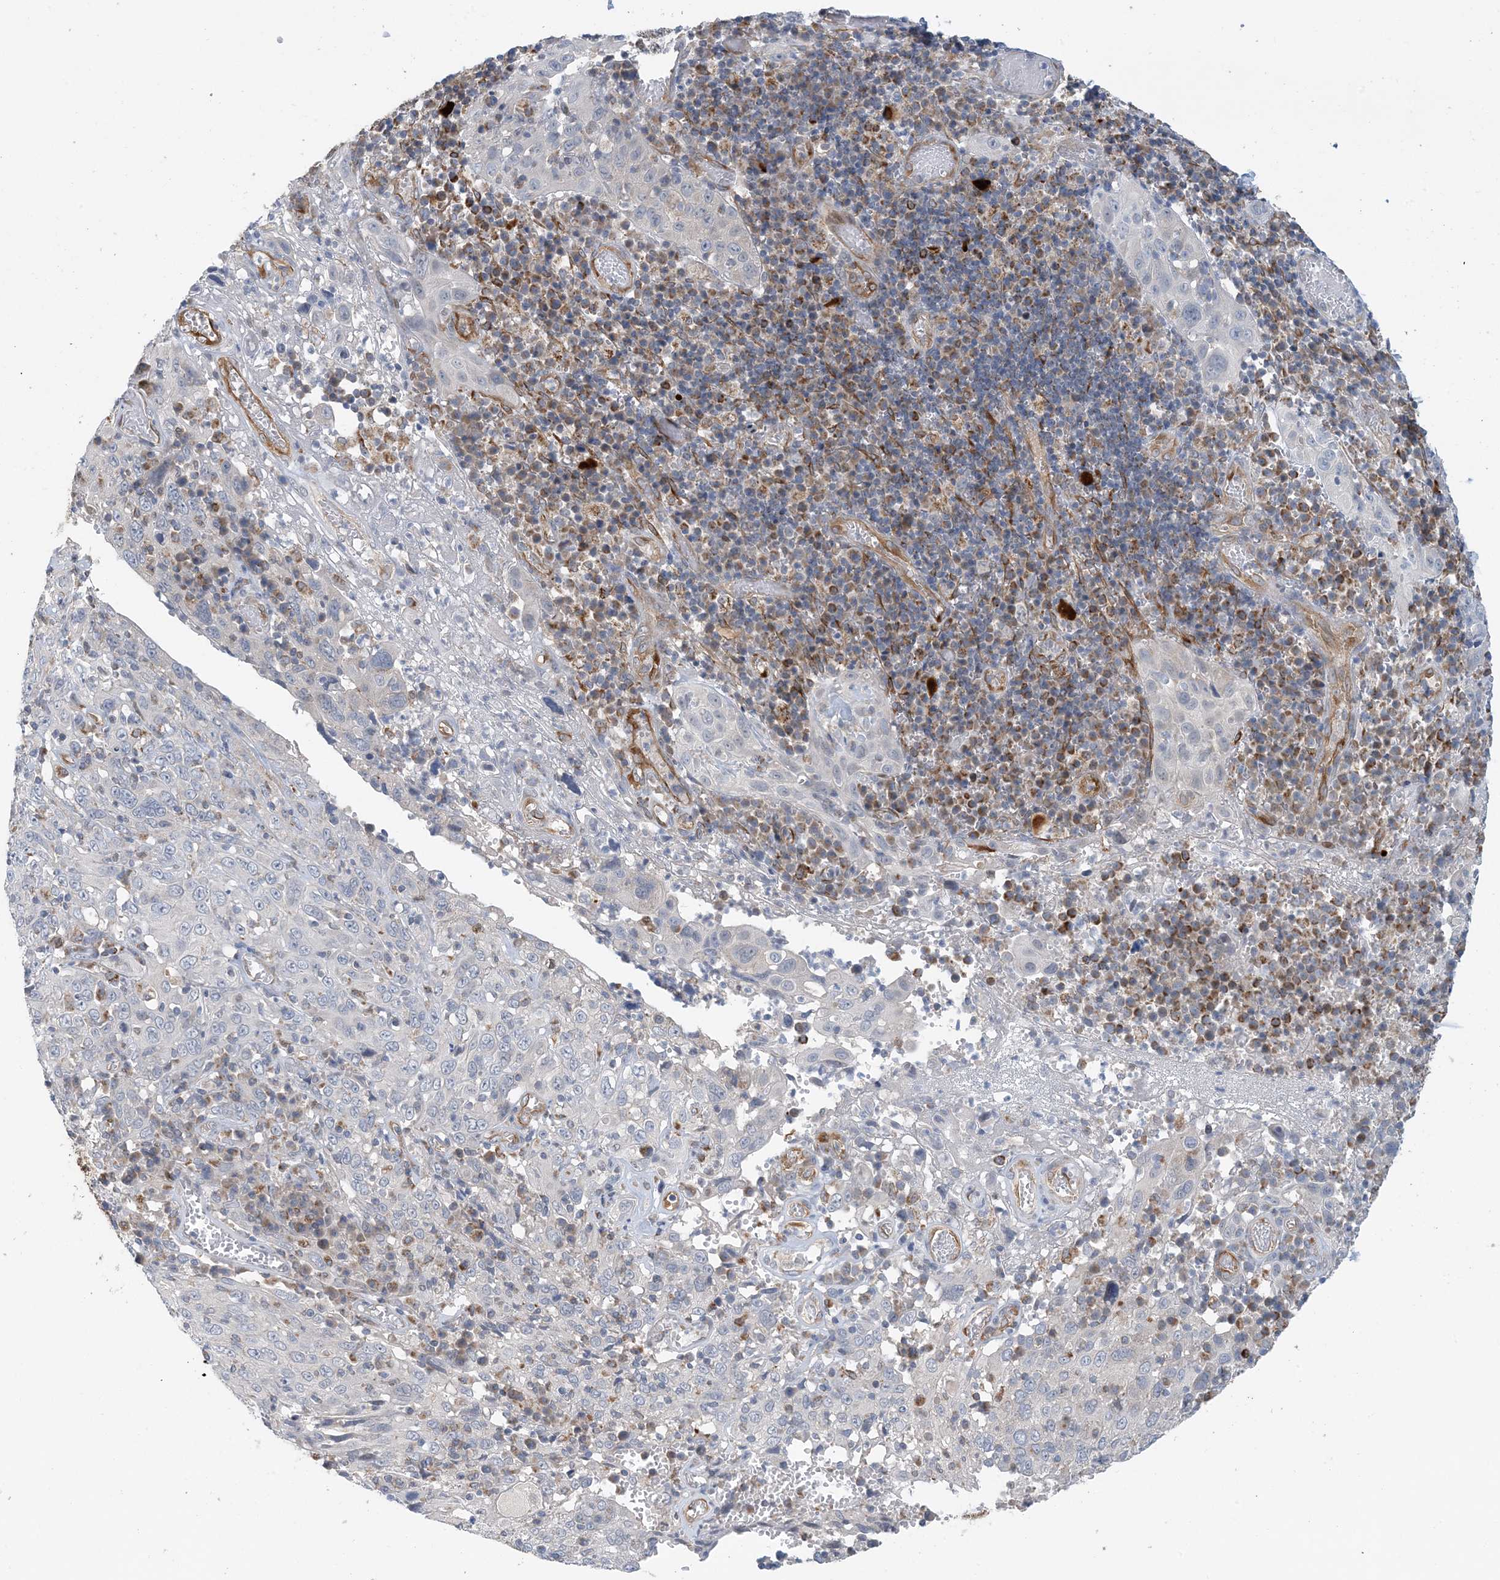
{"staining": {"intensity": "negative", "quantity": "none", "location": "none"}, "tissue": "cervical cancer", "cell_type": "Tumor cells", "image_type": "cancer", "snomed": [{"axis": "morphology", "description": "Squamous cell carcinoma, NOS"}, {"axis": "topography", "description": "Cervix"}], "caption": "Tumor cells are negative for brown protein staining in cervical squamous cell carcinoma.", "gene": "EIF2A", "patient": {"sex": "female", "age": 46}}